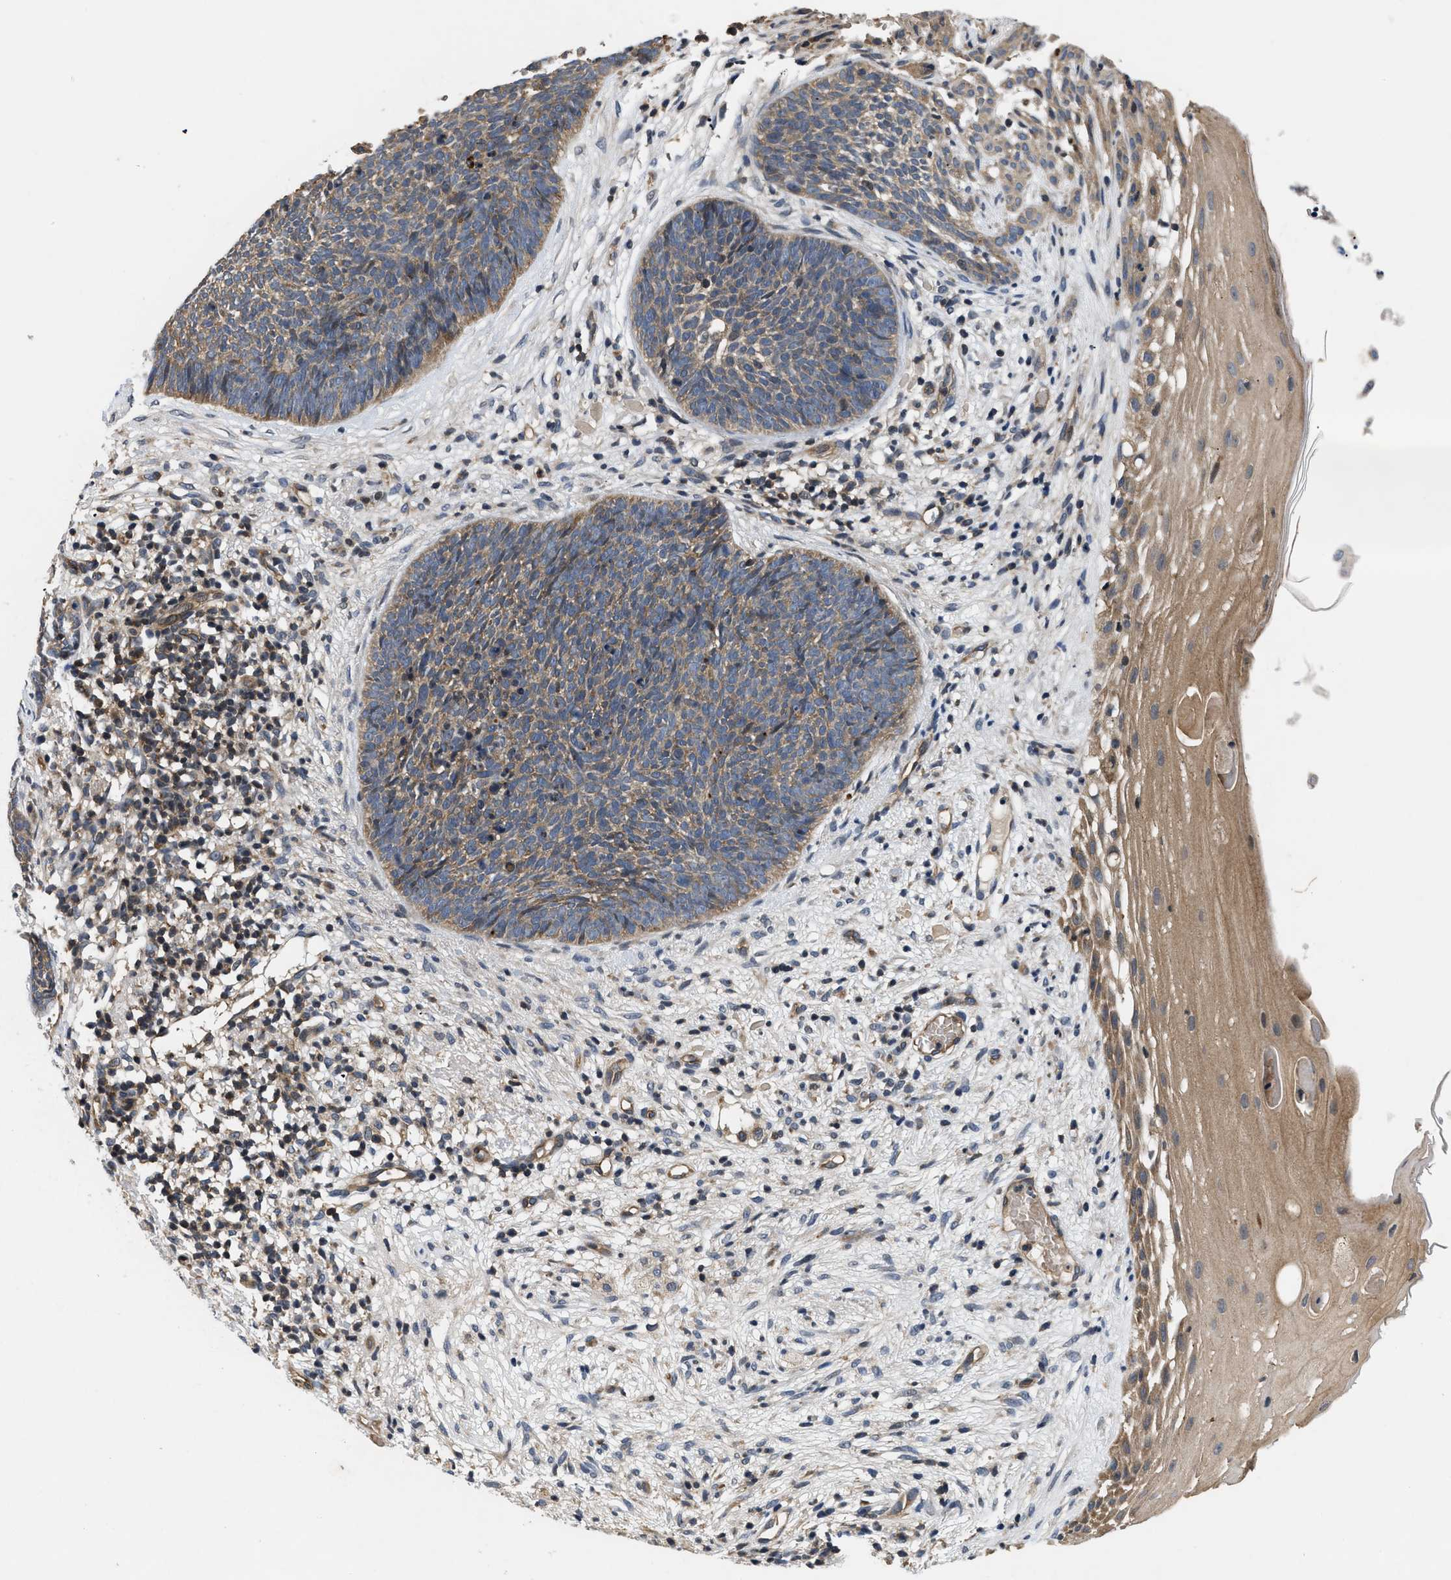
{"staining": {"intensity": "moderate", "quantity": ">75%", "location": "cytoplasmic/membranous"}, "tissue": "skin cancer", "cell_type": "Tumor cells", "image_type": "cancer", "snomed": [{"axis": "morphology", "description": "Basal cell carcinoma"}, {"axis": "topography", "description": "Skin"}], "caption": "Moderate cytoplasmic/membranous protein expression is present in approximately >75% of tumor cells in basal cell carcinoma (skin). The protein of interest is shown in brown color, while the nuclei are stained blue.", "gene": "HMGCR", "patient": {"sex": "female", "age": 70}}